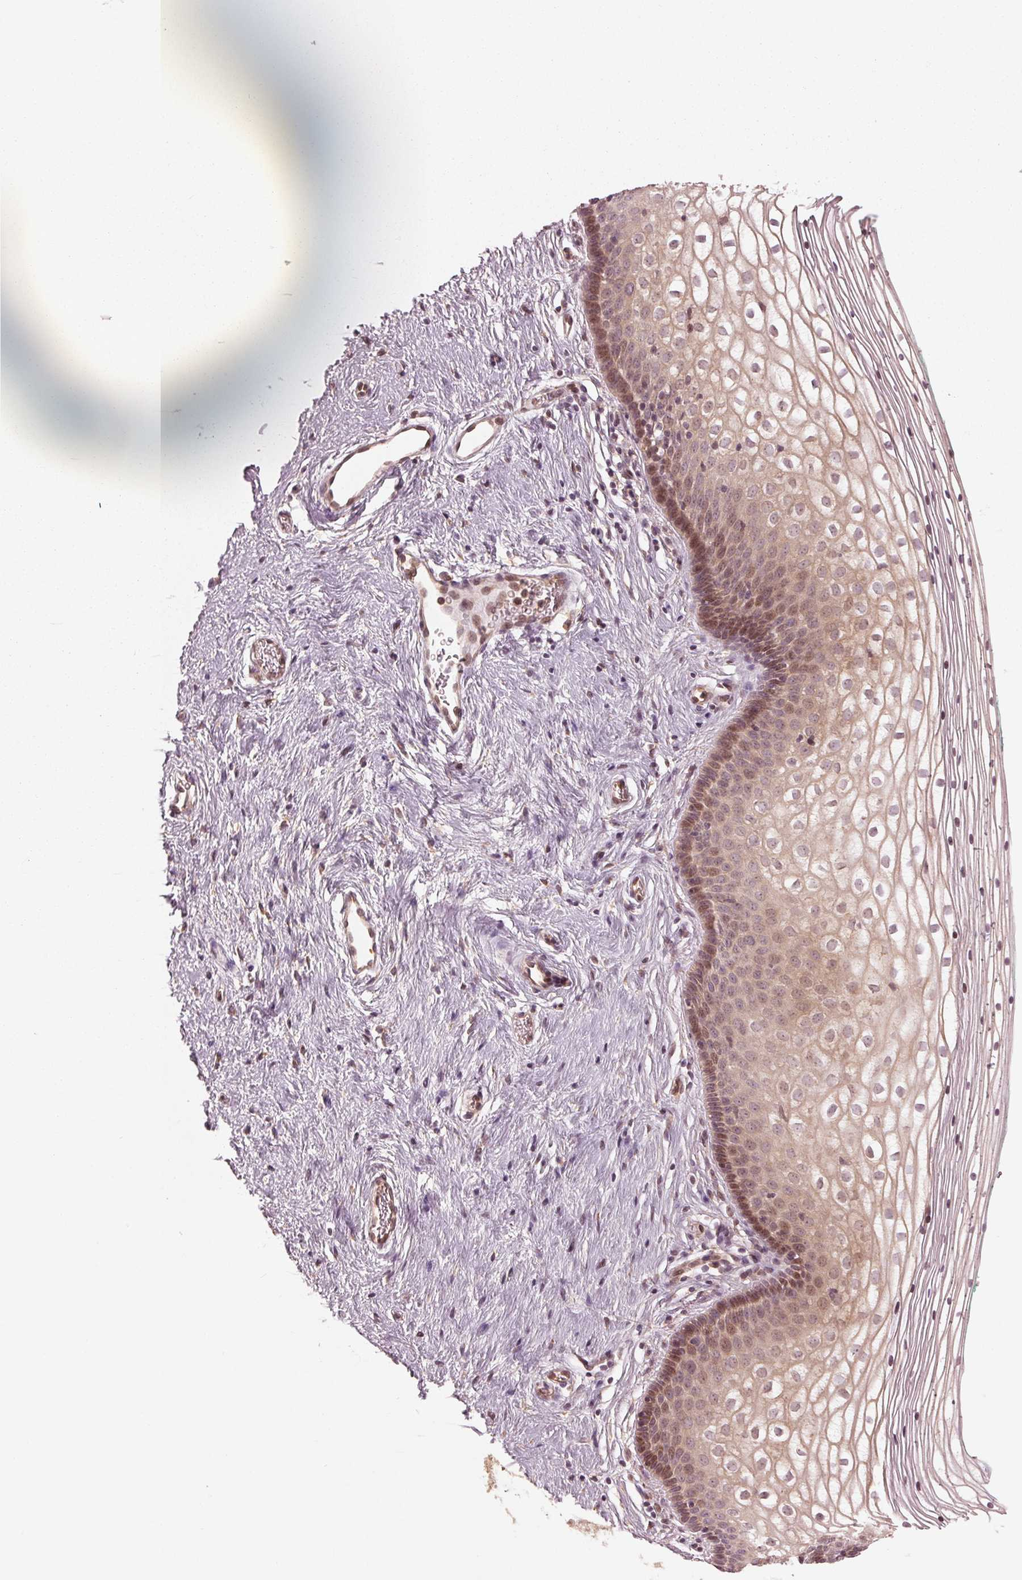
{"staining": {"intensity": "moderate", "quantity": "25%-75%", "location": "cytoplasmic/membranous,nuclear"}, "tissue": "vagina", "cell_type": "Squamous epithelial cells", "image_type": "normal", "snomed": [{"axis": "morphology", "description": "Normal tissue, NOS"}, {"axis": "topography", "description": "Vagina"}], "caption": "A medium amount of moderate cytoplasmic/membranous,nuclear staining is appreciated in approximately 25%-75% of squamous epithelial cells in unremarkable vagina. Ihc stains the protein of interest in brown and the nuclei are stained blue.", "gene": "CMIP", "patient": {"sex": "female", "age": 36}}